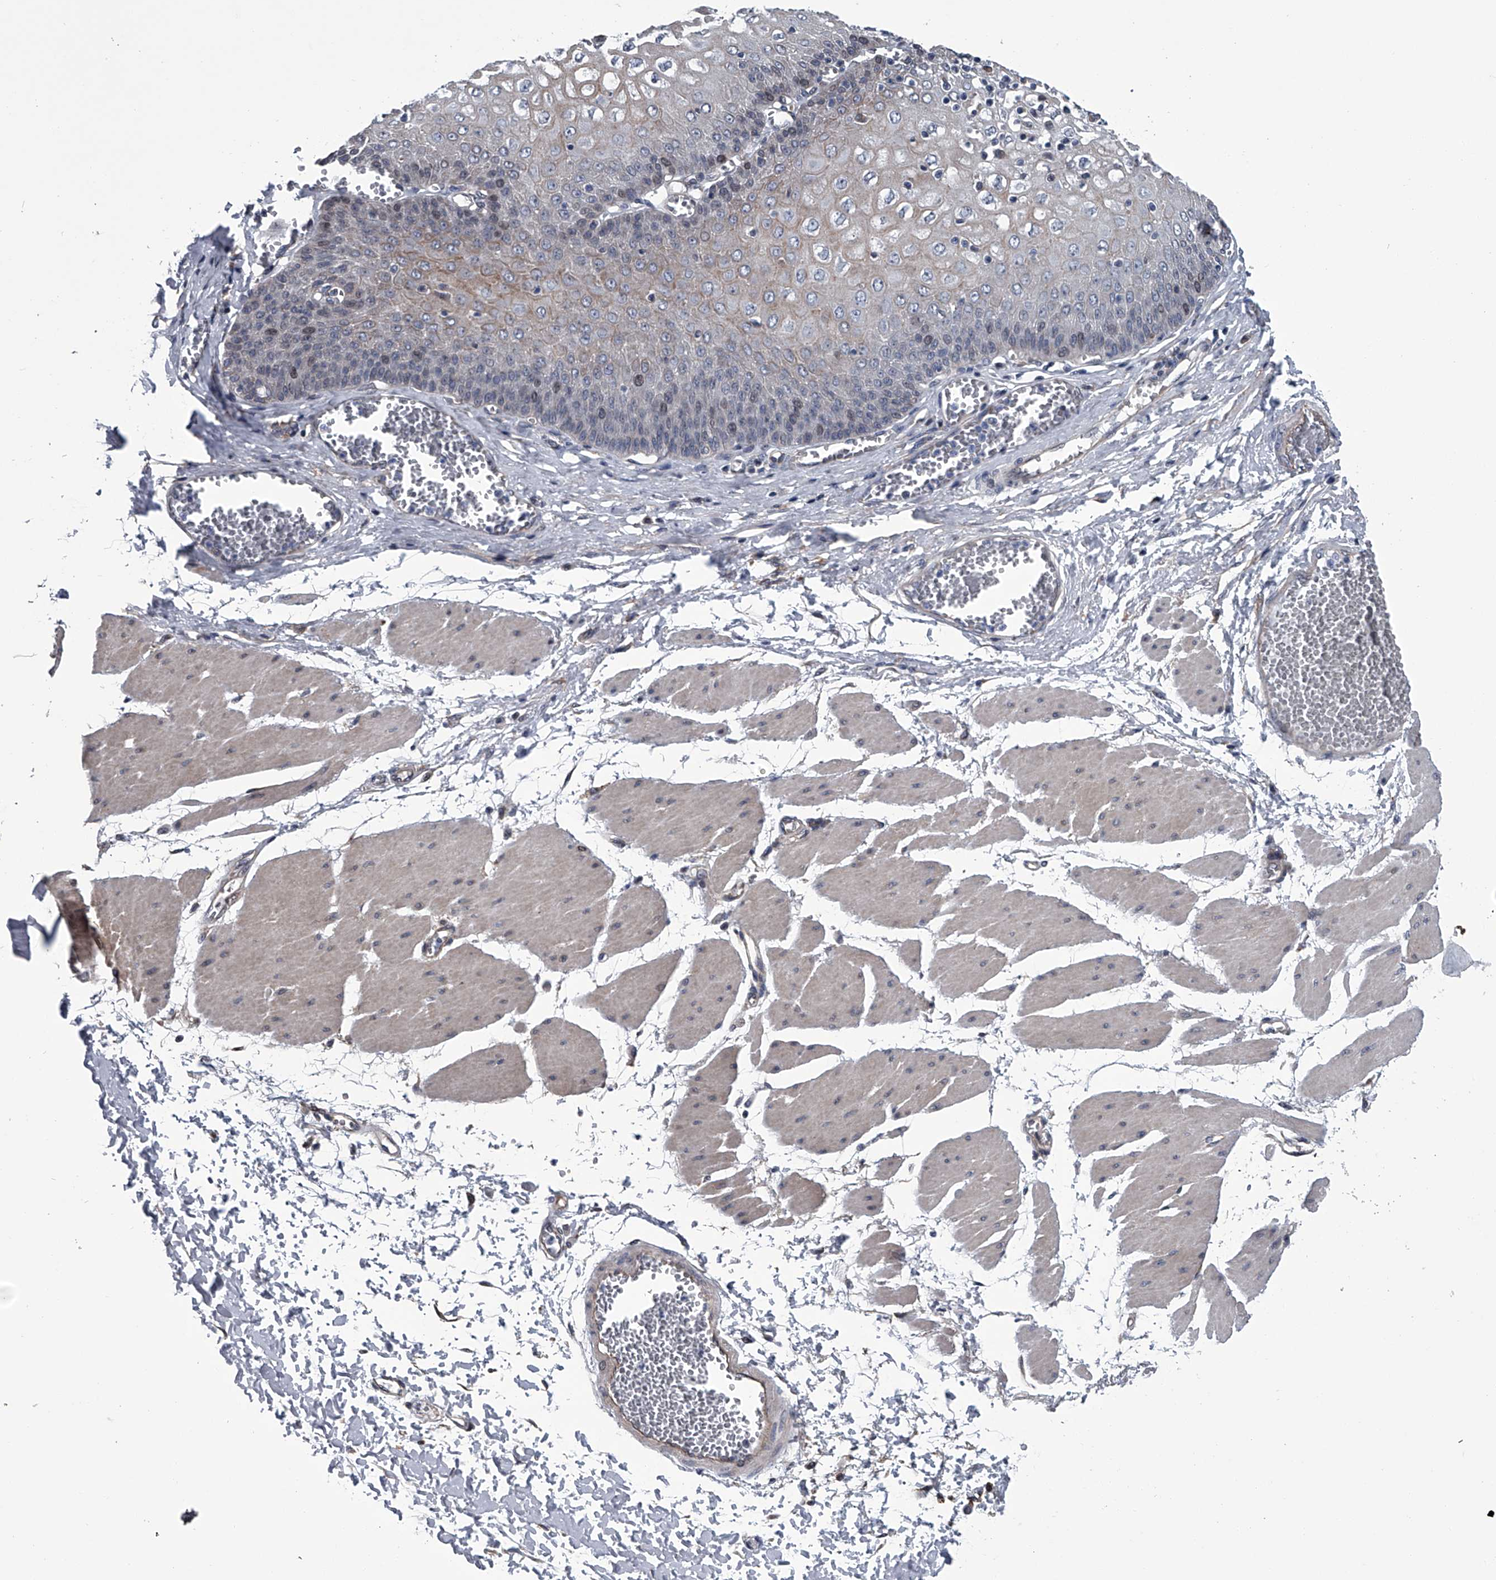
{"staining": {"intensity": "moderate", "quantity": "25%-75%", "location": "cytoplasmic/membranous,nuclear"}, "tissue": "esophagus", "cell_type": "Squamous epithelial cells", "image_type": "normal", "snomed": [{"axis": "morphology", "description": "Normal tissue, NOS"}, {"axis": "topography", "description": "Esophagus"}], "caption": "Protein staining of normal esophagus exhibits moderate cytoplasmic/membranous,nuclear expression in approximately 25%-75% of squamous epithelial cells.", "gene": "ABCG1", "patient": {"sex": "male", "age": 60}}